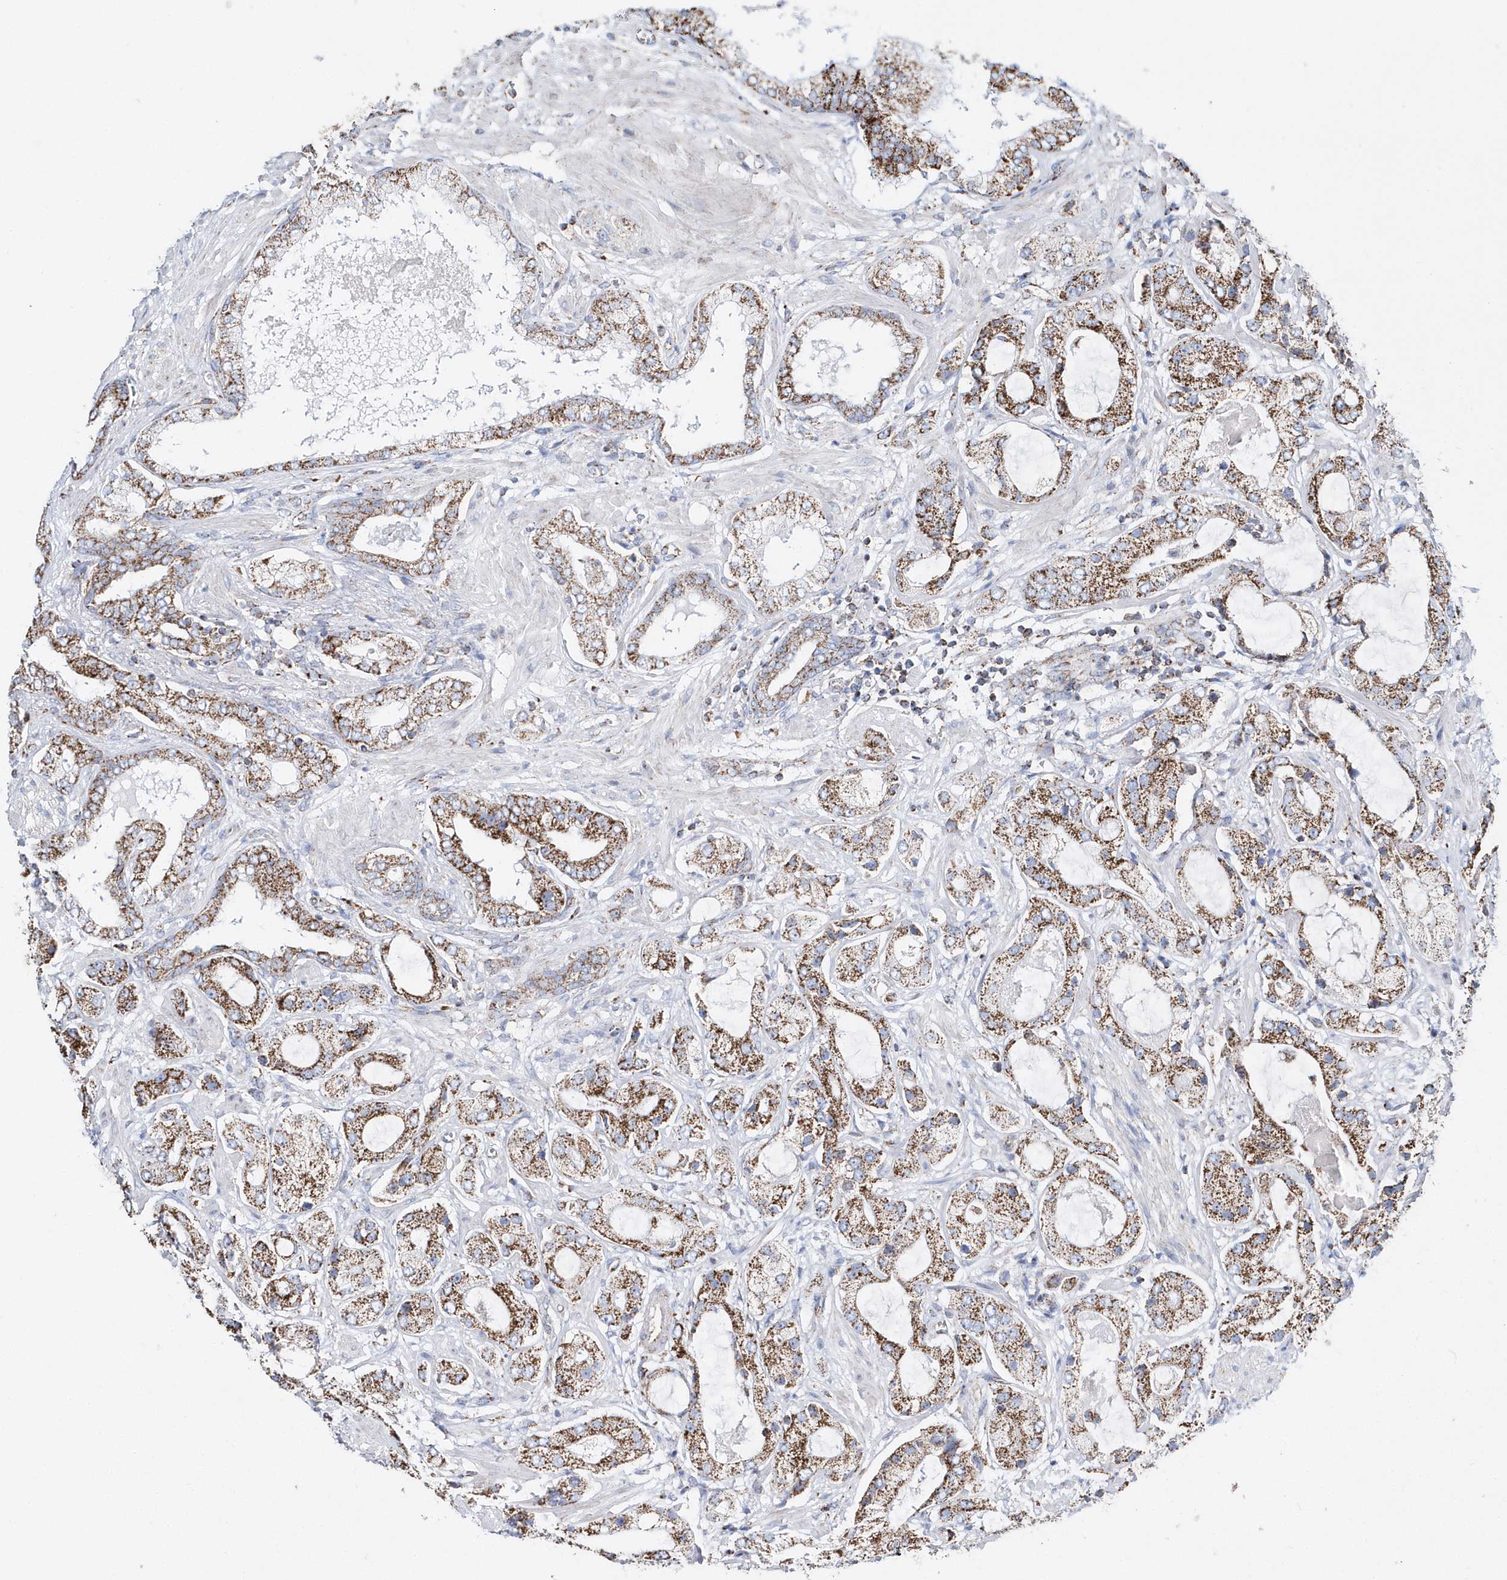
{"staining": {"intensity": "moderate", "quantity": ">75%", "location": "cytoplasmic/membranous"}, "tissue": "prostate cancer", "cell_type": "Tumor cells", "image_type": "cancer", "snomed": [{"axis": "morphology", "description": "Adenocarcinoma, High grade"}, {"axis": "topography", "description": "Prostate"}], "caption": "Protein positivity by IHC exhibits moderate cytoplasmic/membranous staining in about >75% of tumor cells in prostate cancer (adenocarcinoma (high-grade)). (DAB (3,3'-diaminobenzidine) = brown stain, brightfield microscopy at high magnification).", "gene": "TMCO6", "patient": {"sex": "male", "age": 59}}